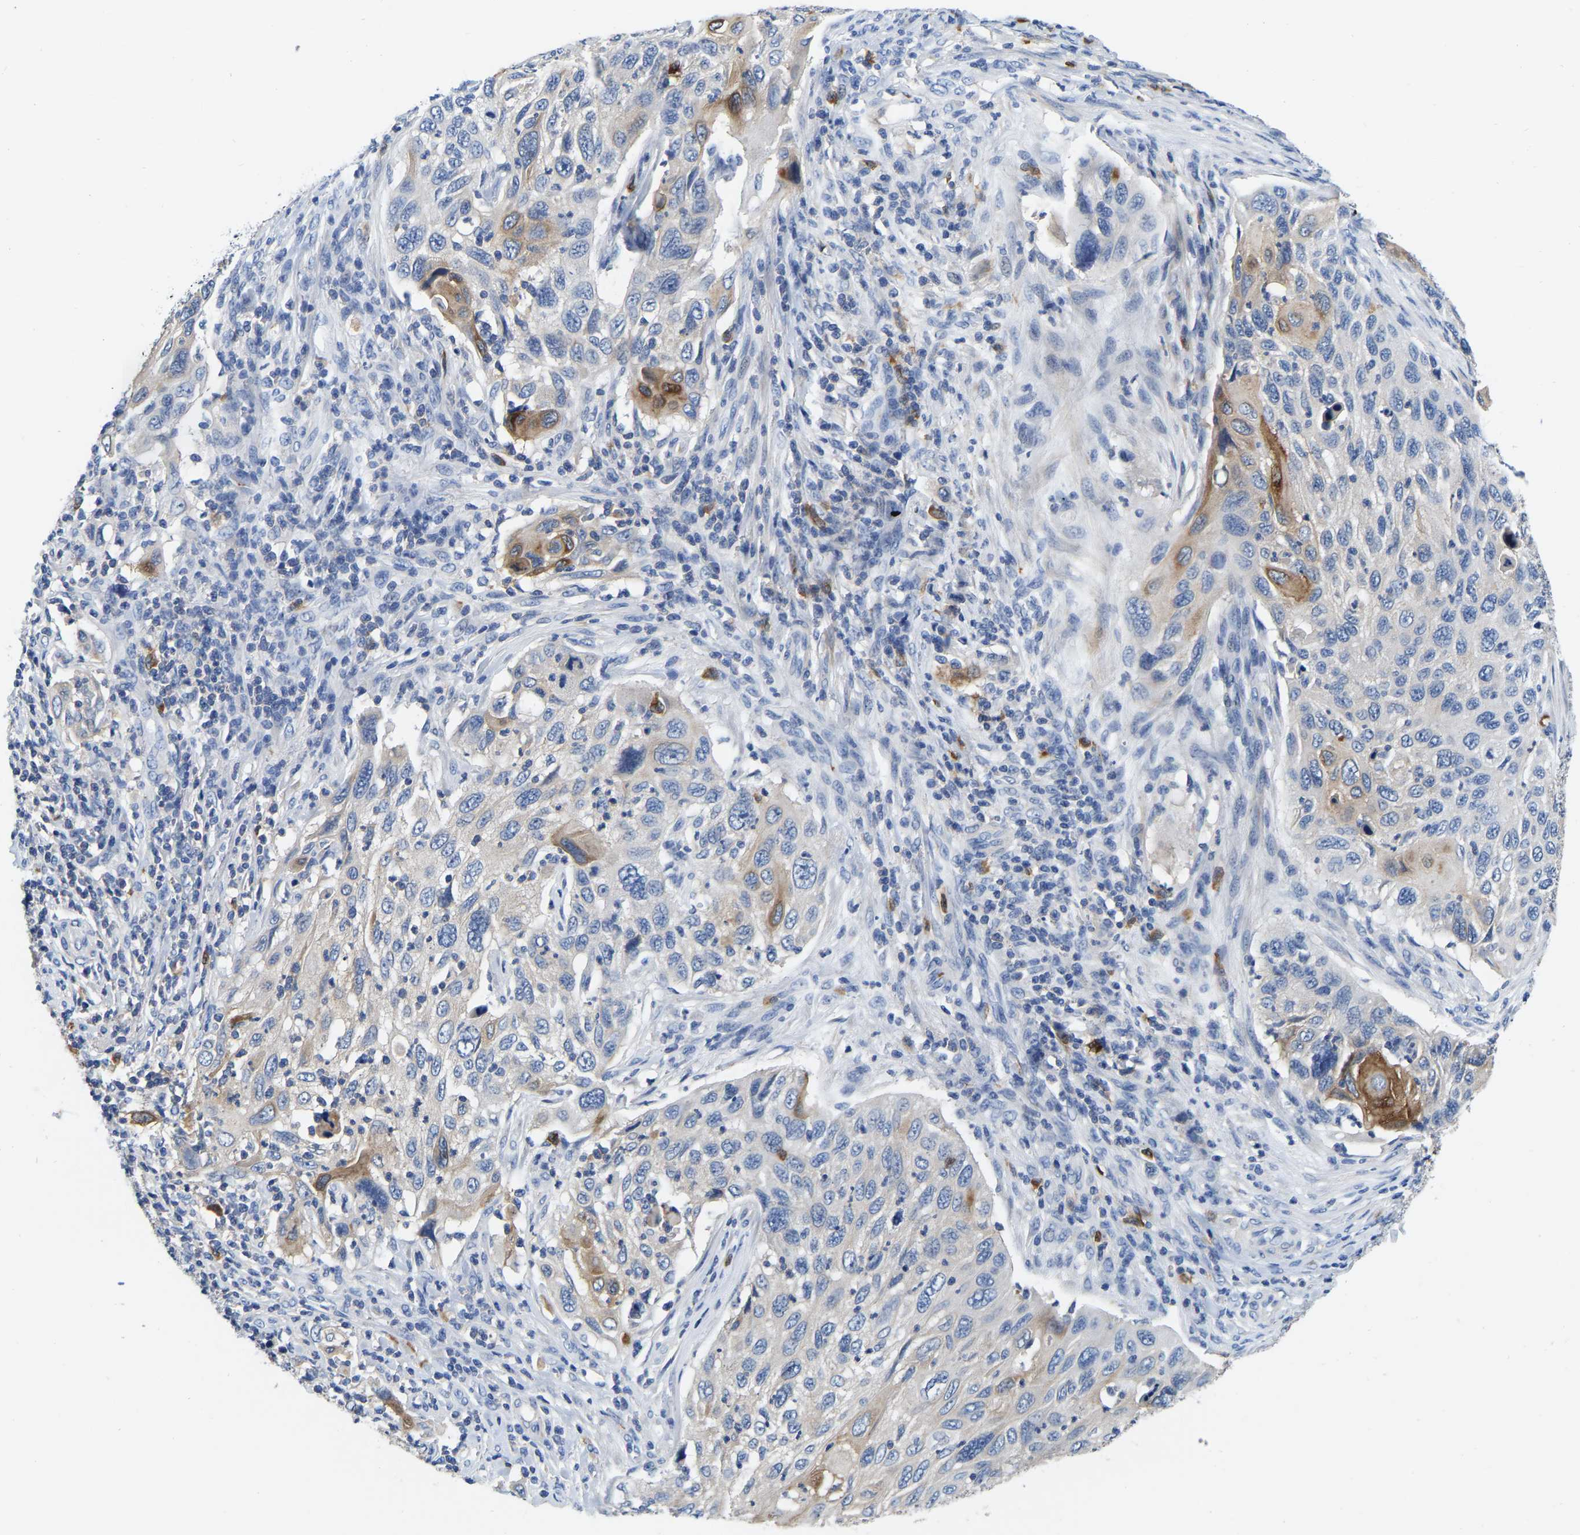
{"staining": {"intensity": "moderate", "quantity": "<25%", "location": "cytoplasmic/membranous"}, "tissue": "cervical cancer", "cell_type": "Tumor cells", "image_type": "cancer", "snomed": [{"axis": "morphology", "description": "Squamous cell carcinoma, NOS"}, {"axis": "topography", "description": "Cervix"}], "caption": "Immunohistochemical staining of human cervical cancer (squamous cell carcinoma) shows low levels of moderate cytoplasmic/membranous positivity in approximately <25% of tumor cells.", "gene": "RAB27B", "patient": {"sex": "female", "age": 70}}